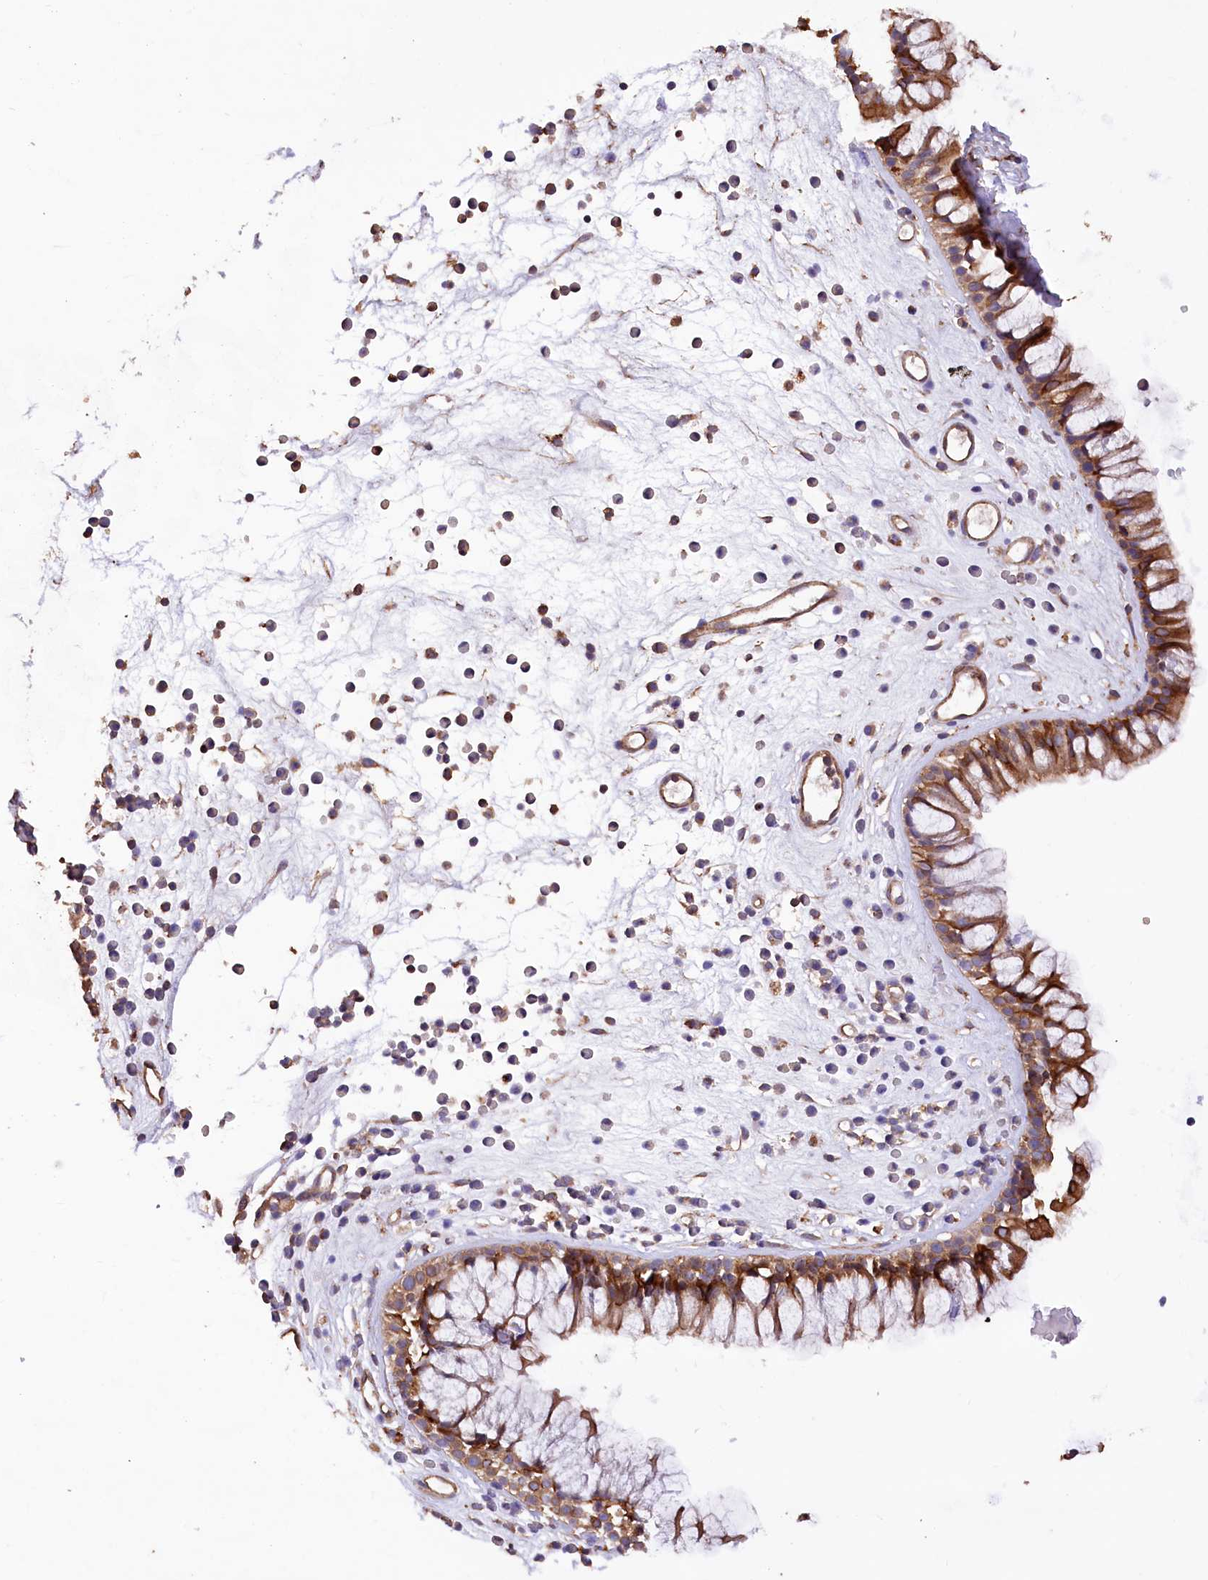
{"staining": {"intensity": "strong", "quantity": ">75%", "location": "cytoplasmic/membranous"}, "tissue": "nasopharynx", "cell_type": "Respiratory epithelial cells", "image_type": "normal", "snomed": [{"axis": "morphology", "description": "Normal tissue, NOS"}, {"axis": "morphology", "description": "Inflammation, NOS"}, {"axis": "topography", "description": "Nasopharynx"}], "caption": "High-magnification brightfield microscopy of unremarkable nasopharynx stained with DAB (brown) and counterstained with hematoxylin (blue). respiratory epithelial cells exhibit strong cytoplasmic/membranous expression is seen in about>75% of cells. Using DAB (3,3'-diaminobenzidine) (brown) and hematoxylin (blue) stains, captured at high magnification using brightfield microscopy.", "gene": "DPP3", "patient": {"sex": "male", "age": 29}}